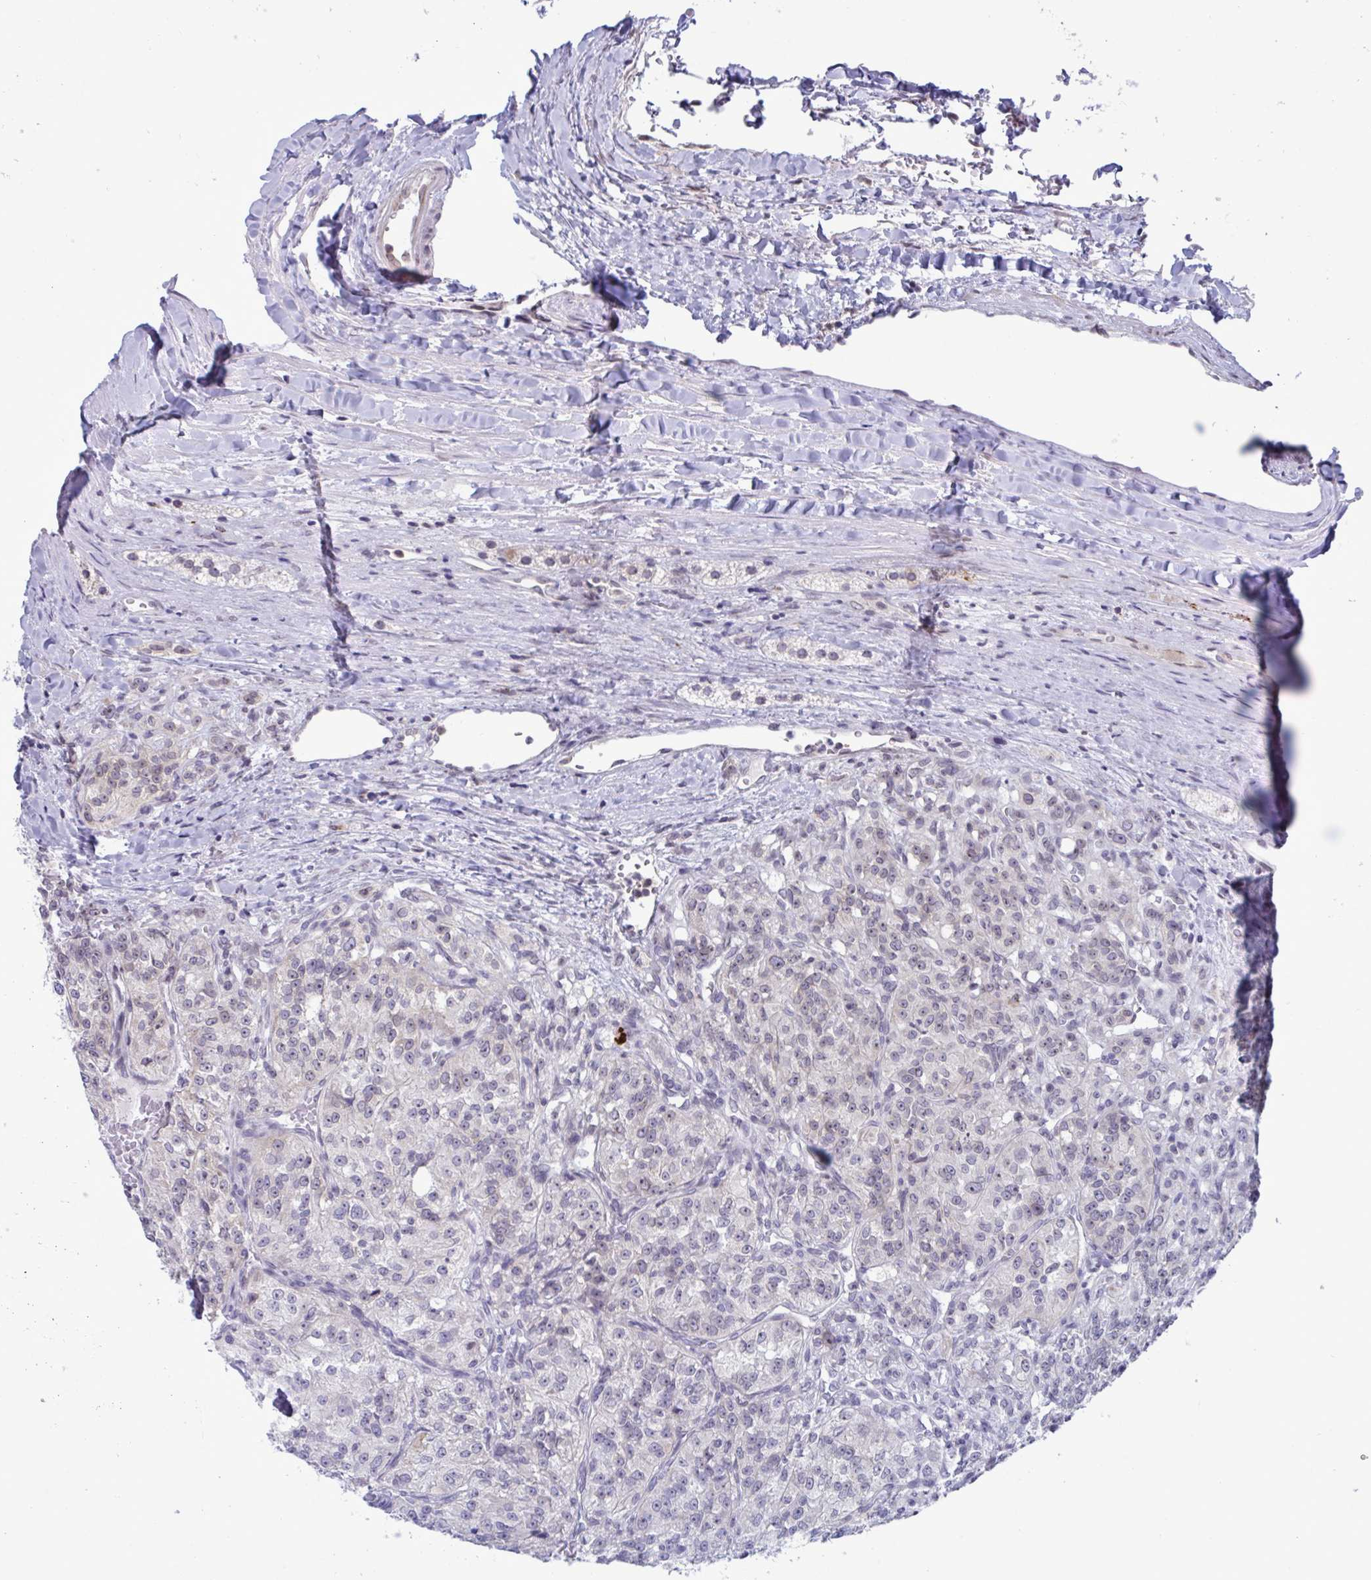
{"staining": {"intensity": "weak", "quantity": "<25%", "location": "cytoplasmic/membranous,nuclear"}, "tissue": "renal cancer", "cell_type": "Tumor cells", "image_type": "cancer", "snomed": [{"axis": "morphology", "description": "Adenocarcinoma, NOS"}, {"axis": "topography", "description": "Kidney"}], "caption": "DAB immunohistochemical staining of renal cancer displays no significant expression in tumor cells.", "gene": "DOCK11", "patient": {"sex": "female", "age": 63}}